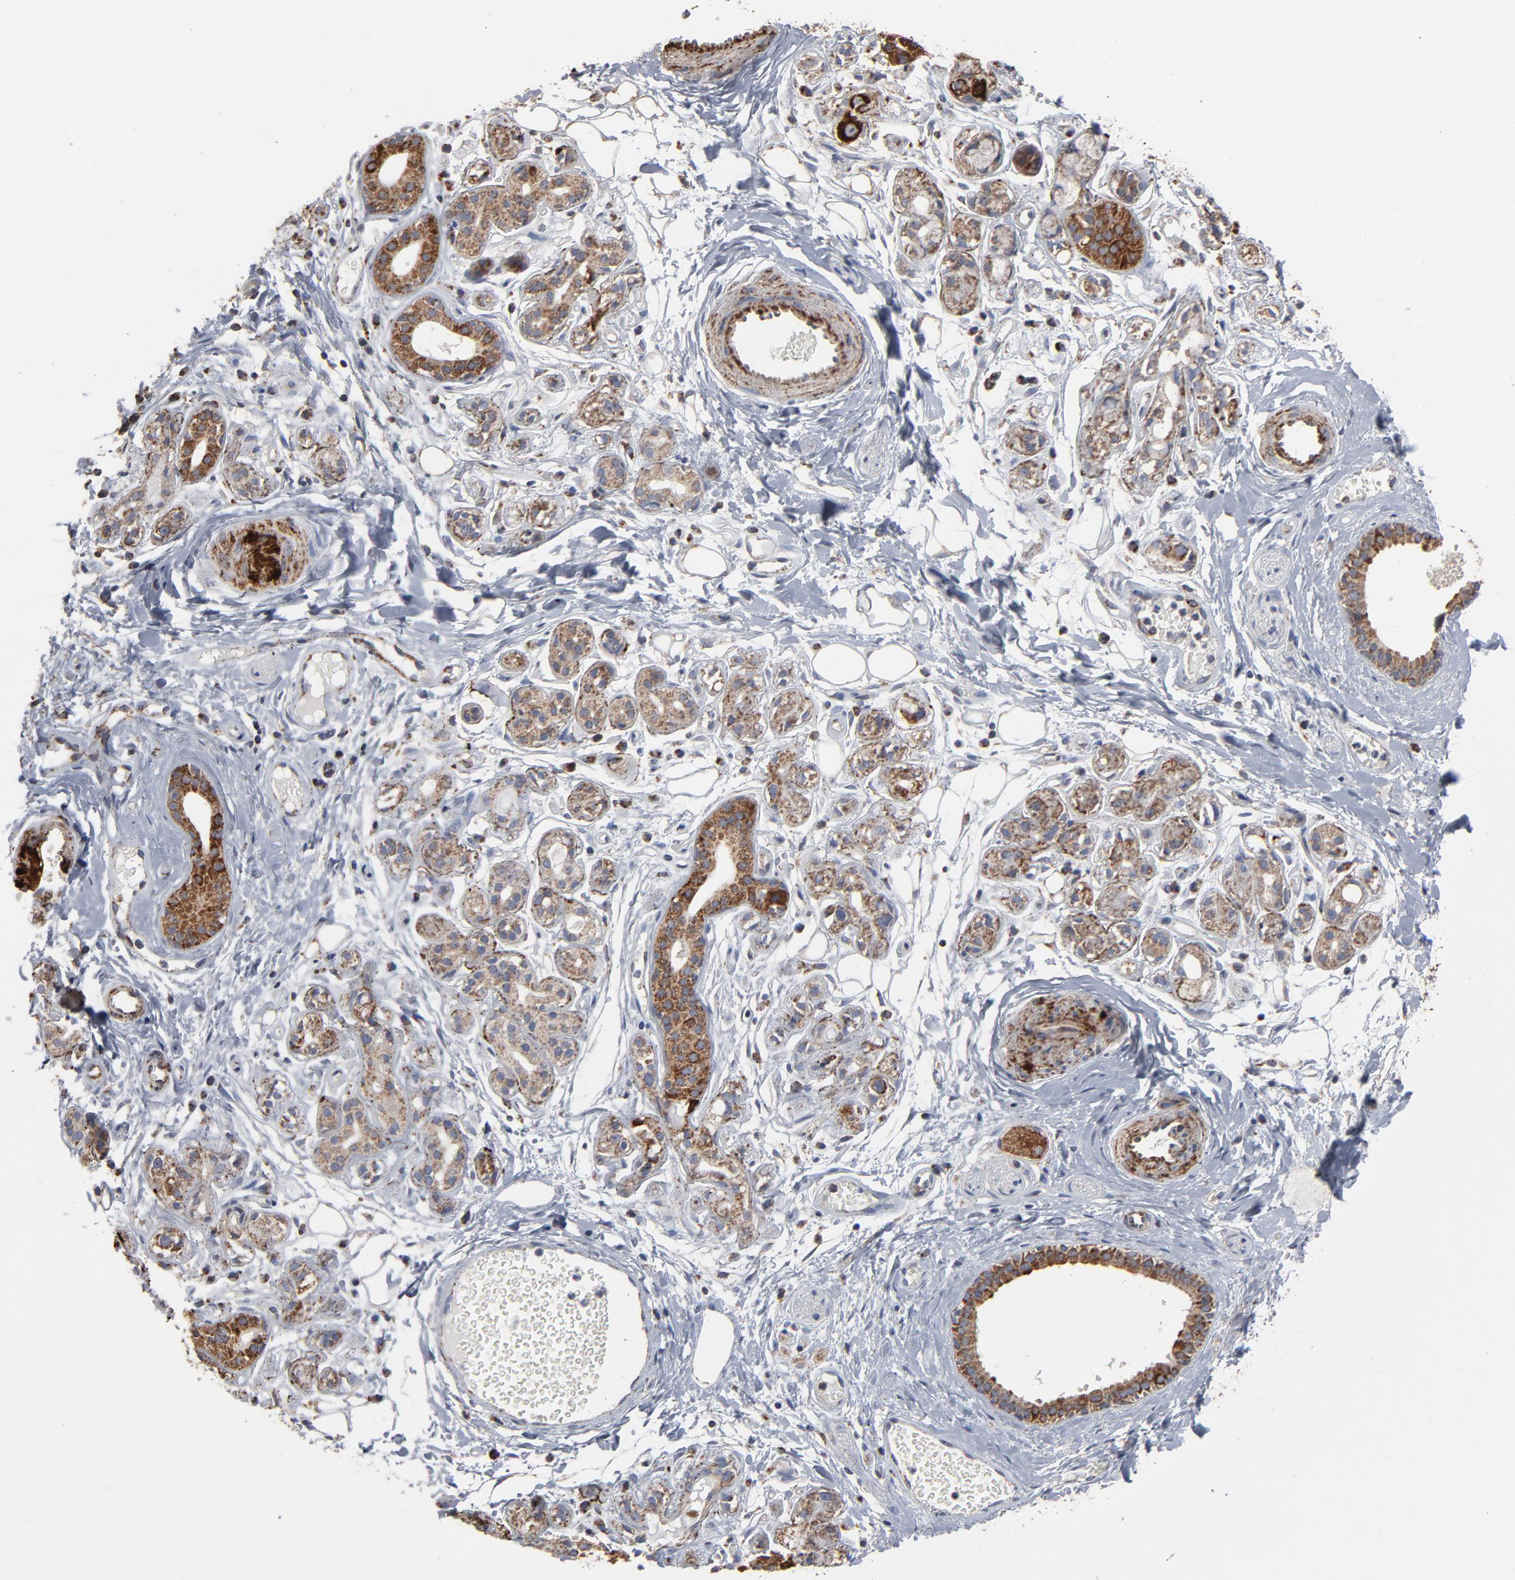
{"staining": {"intensity": "moderate", "quantity": ">75%", "location": "cytoplasmic/membranous"}, "tissue": "salivary gland", "cell_type": "Glandular cells", "image_type": "normal", "snomed": [{"axis": "morphology", "description": "Normal tissue, NOS"}, {"axis": "topography", "description": "Salivary gland"}], "caption": "A medium amount of moderate cytoplasmic/membranous positivity is appreciated in about >75% of glandular cells in unremarkable salivary gland.", "gene": "UQCRC1", "patient": {"sex": "male", "age": 54}}